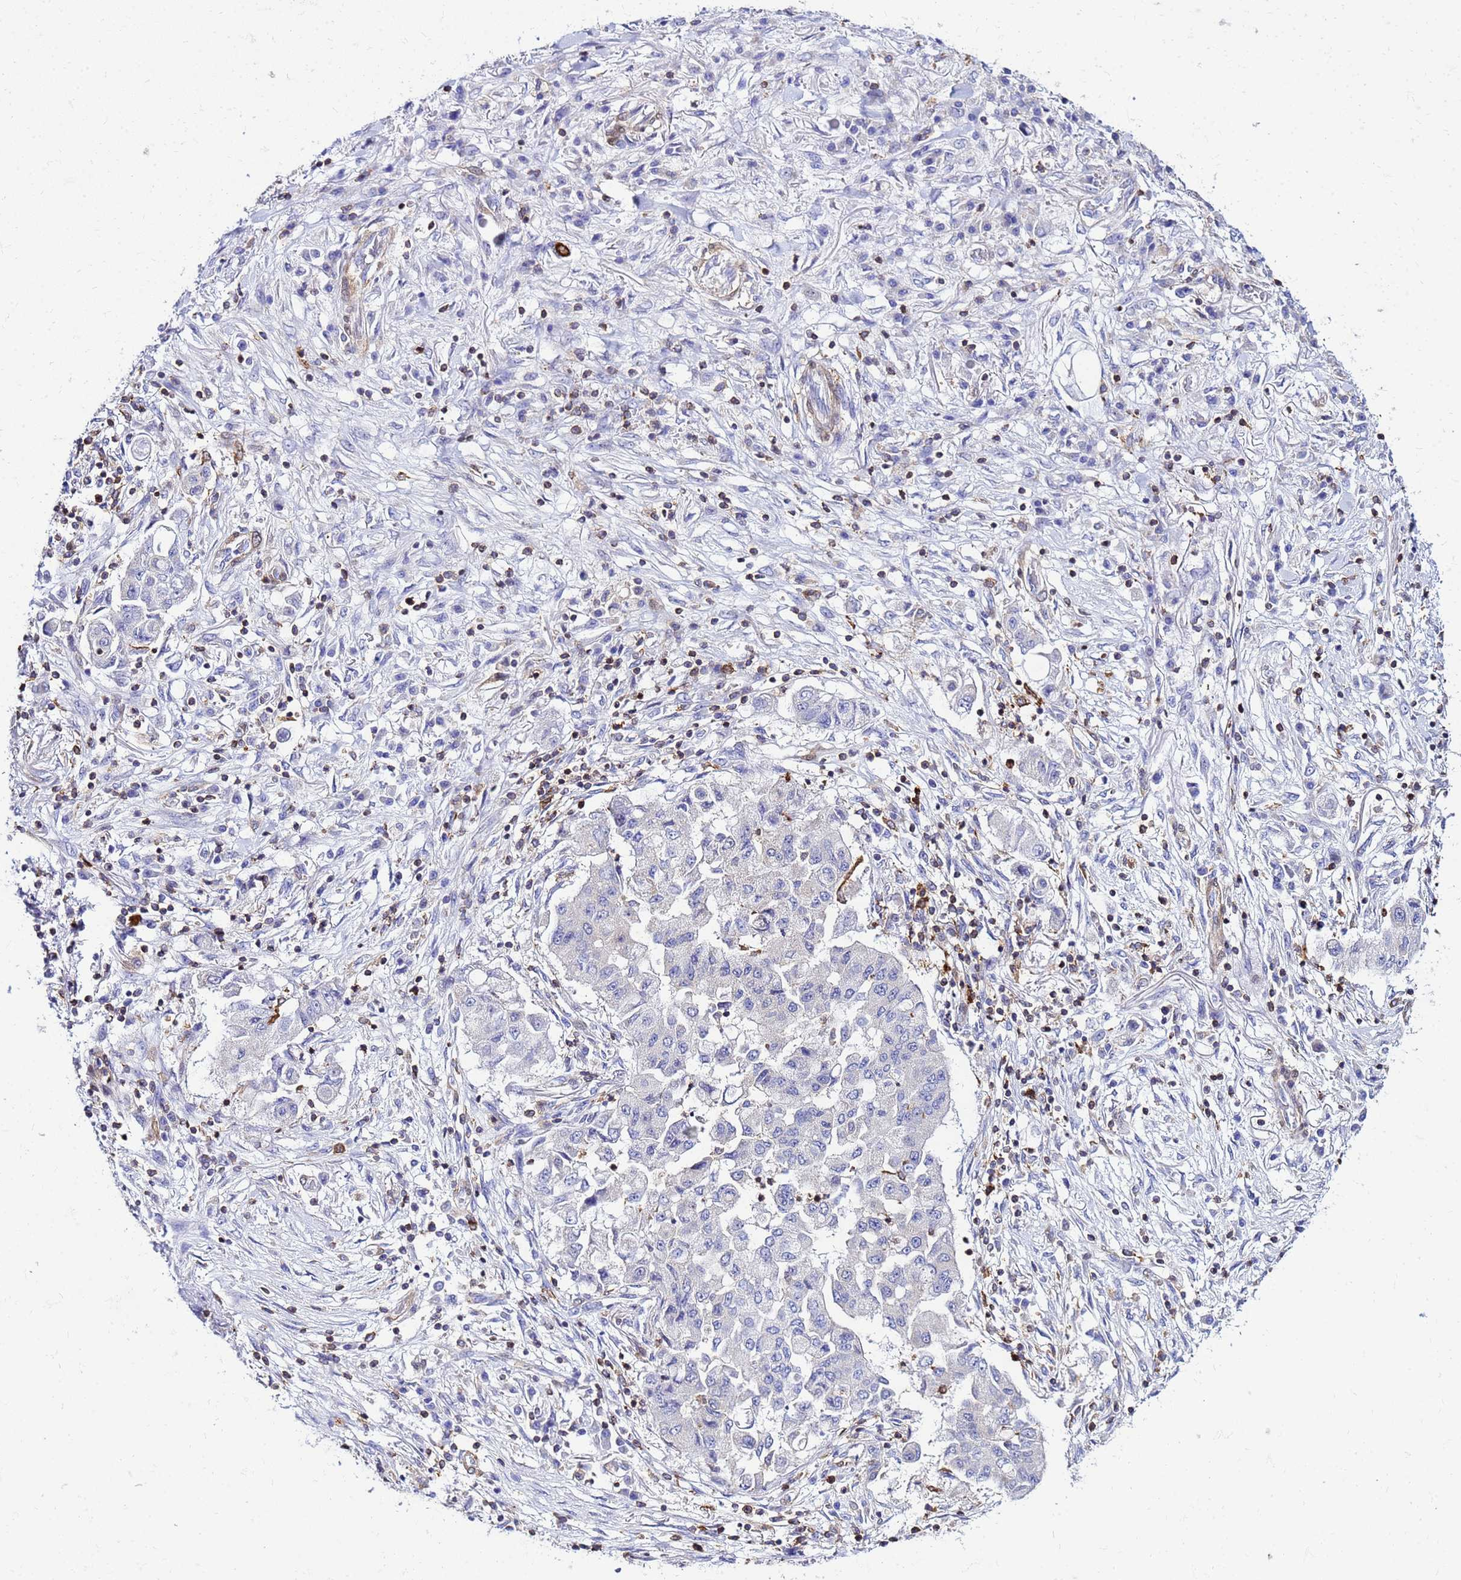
{"staining": {"intensity": "negative", "quantity": "none", "location": "none"}, "tissue": "lung cancer", "cell_type": "Tumor cells", "image_type": "cancer", "snomed": [{"axis": "morphology", "description": "Squamous cell carcinoma, NOS"}, {"axis": "topography", "description": "Lung"}], "caption": "Lung squamous cell carcinoma stained for a protein using immunohistochemistry shows no staining tumor cells.", "gene": "DBNDD2", "patient": {"sex": "male", "age": 74}}